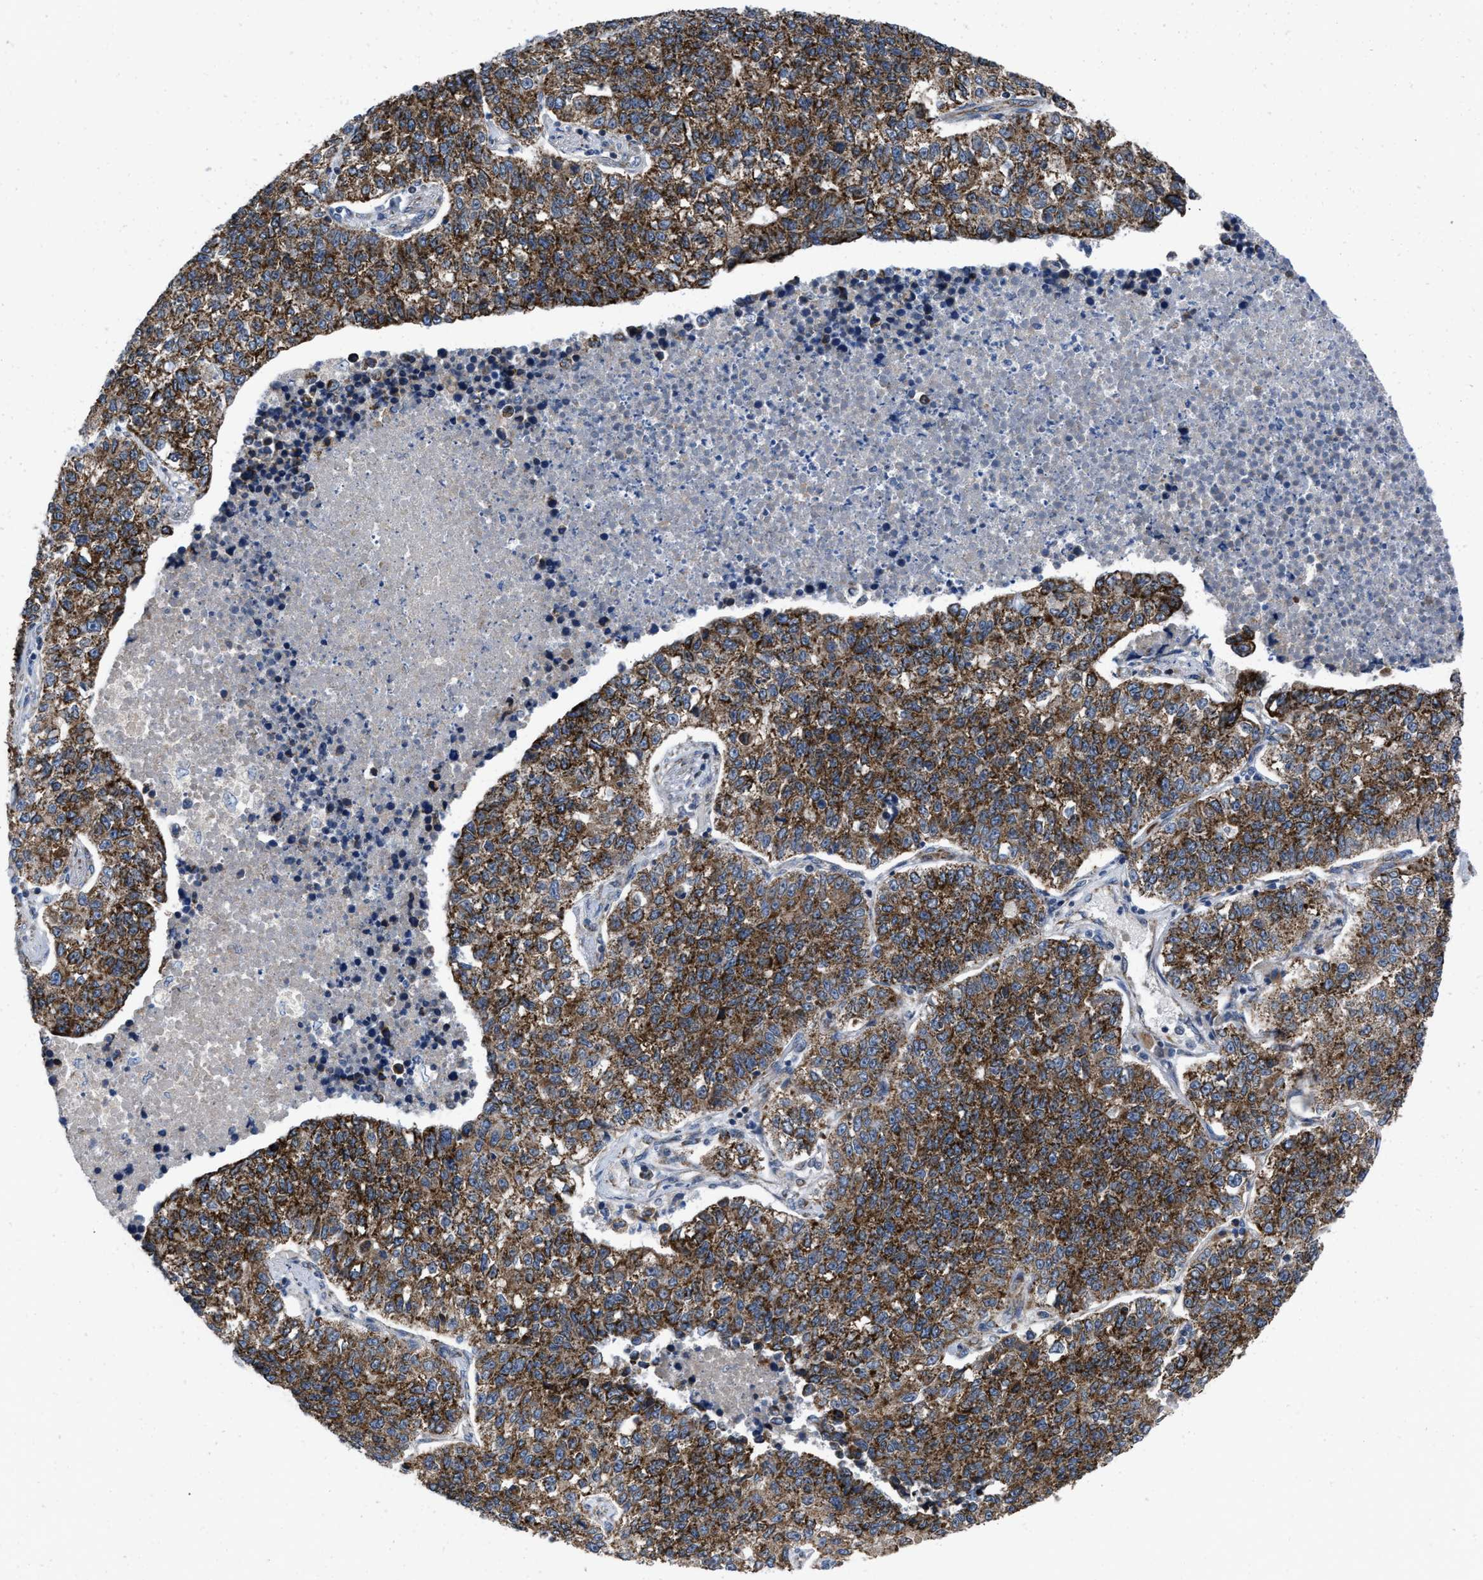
{"staining": {"intensity": "strong", "quantity": ">75%", "location": "cytoplasmic/membranous"}, "tissue": "lung cancer", "cell_type": "Tumor cells", "image_type": "cancer", "snomed": [{"axis": "morphology", "description": "Adenocarcinoma, NOS"}, {"axis": "topography", "description": "Lung"}], "caption": "Immunohistochemical staining of lung cancer shows high levels of strong cytoplasmic/membranous staining in approximately >75% of tumor cells.", "gene": "AKAP1", "patient": {"sex": "male", "age": 49}}